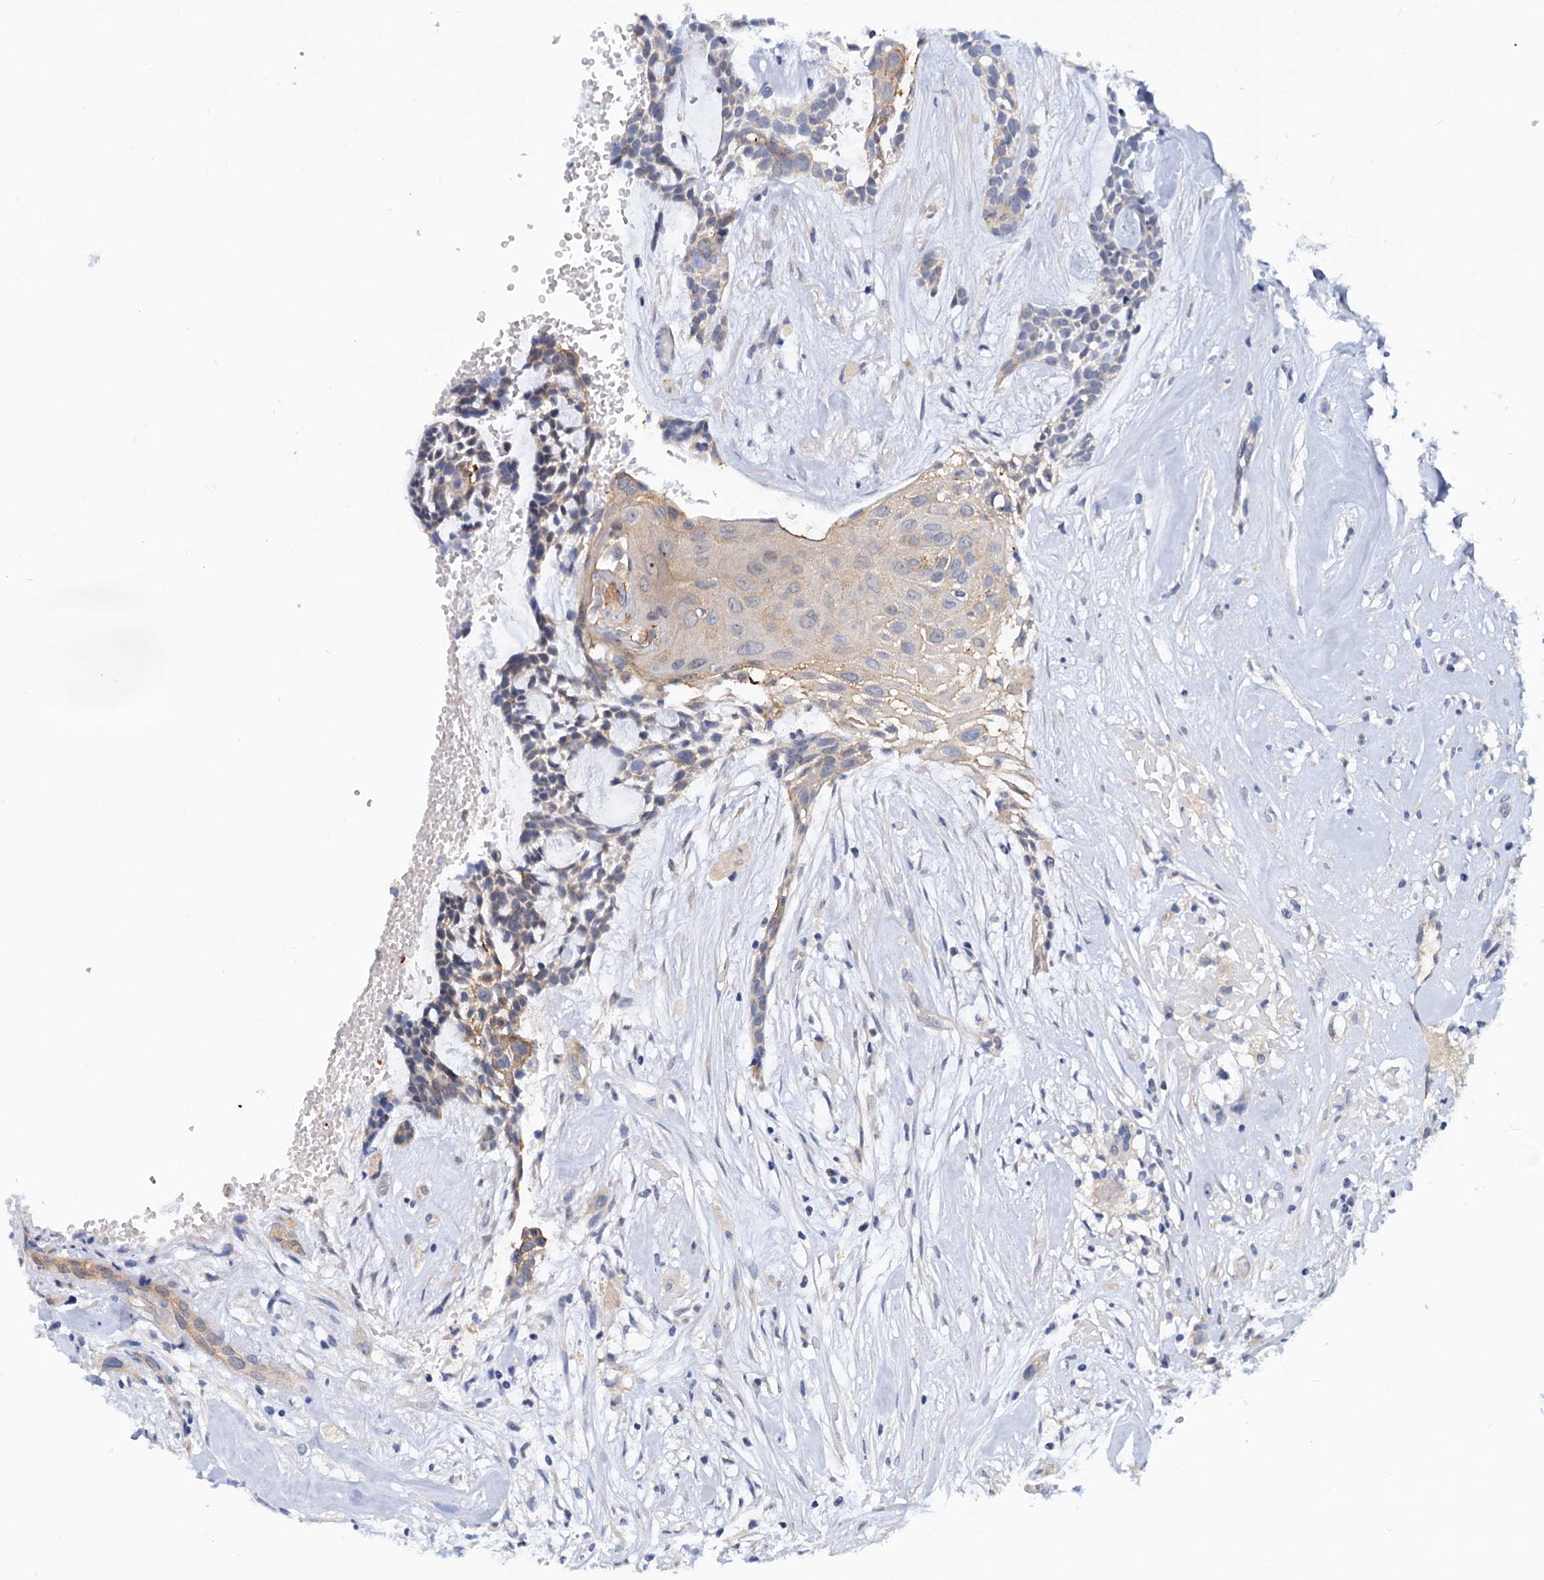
{"staining": {"intensity": "weak", "quantity": "<25%", "location": "cytoplasmic/membranous"}, "tissue": "head and neck cancer", "cell_type": "Tumor cells", "image_type": "cancer", "snomed": [{"axis": "morphology", "description": "Adenocarcinoma, NOS"}, {"axis": "topography", "description": "Subcutis"}, {"axis": "topography", "description": "Head-Neck"}], "caption": "High power microscopy histopathology image of an IHC image of head and neck adenocarcinoma, revealing no significant expression in tumor cells.", "gene": "SNX15", "patient": {"sex": "female", "age": 73}}